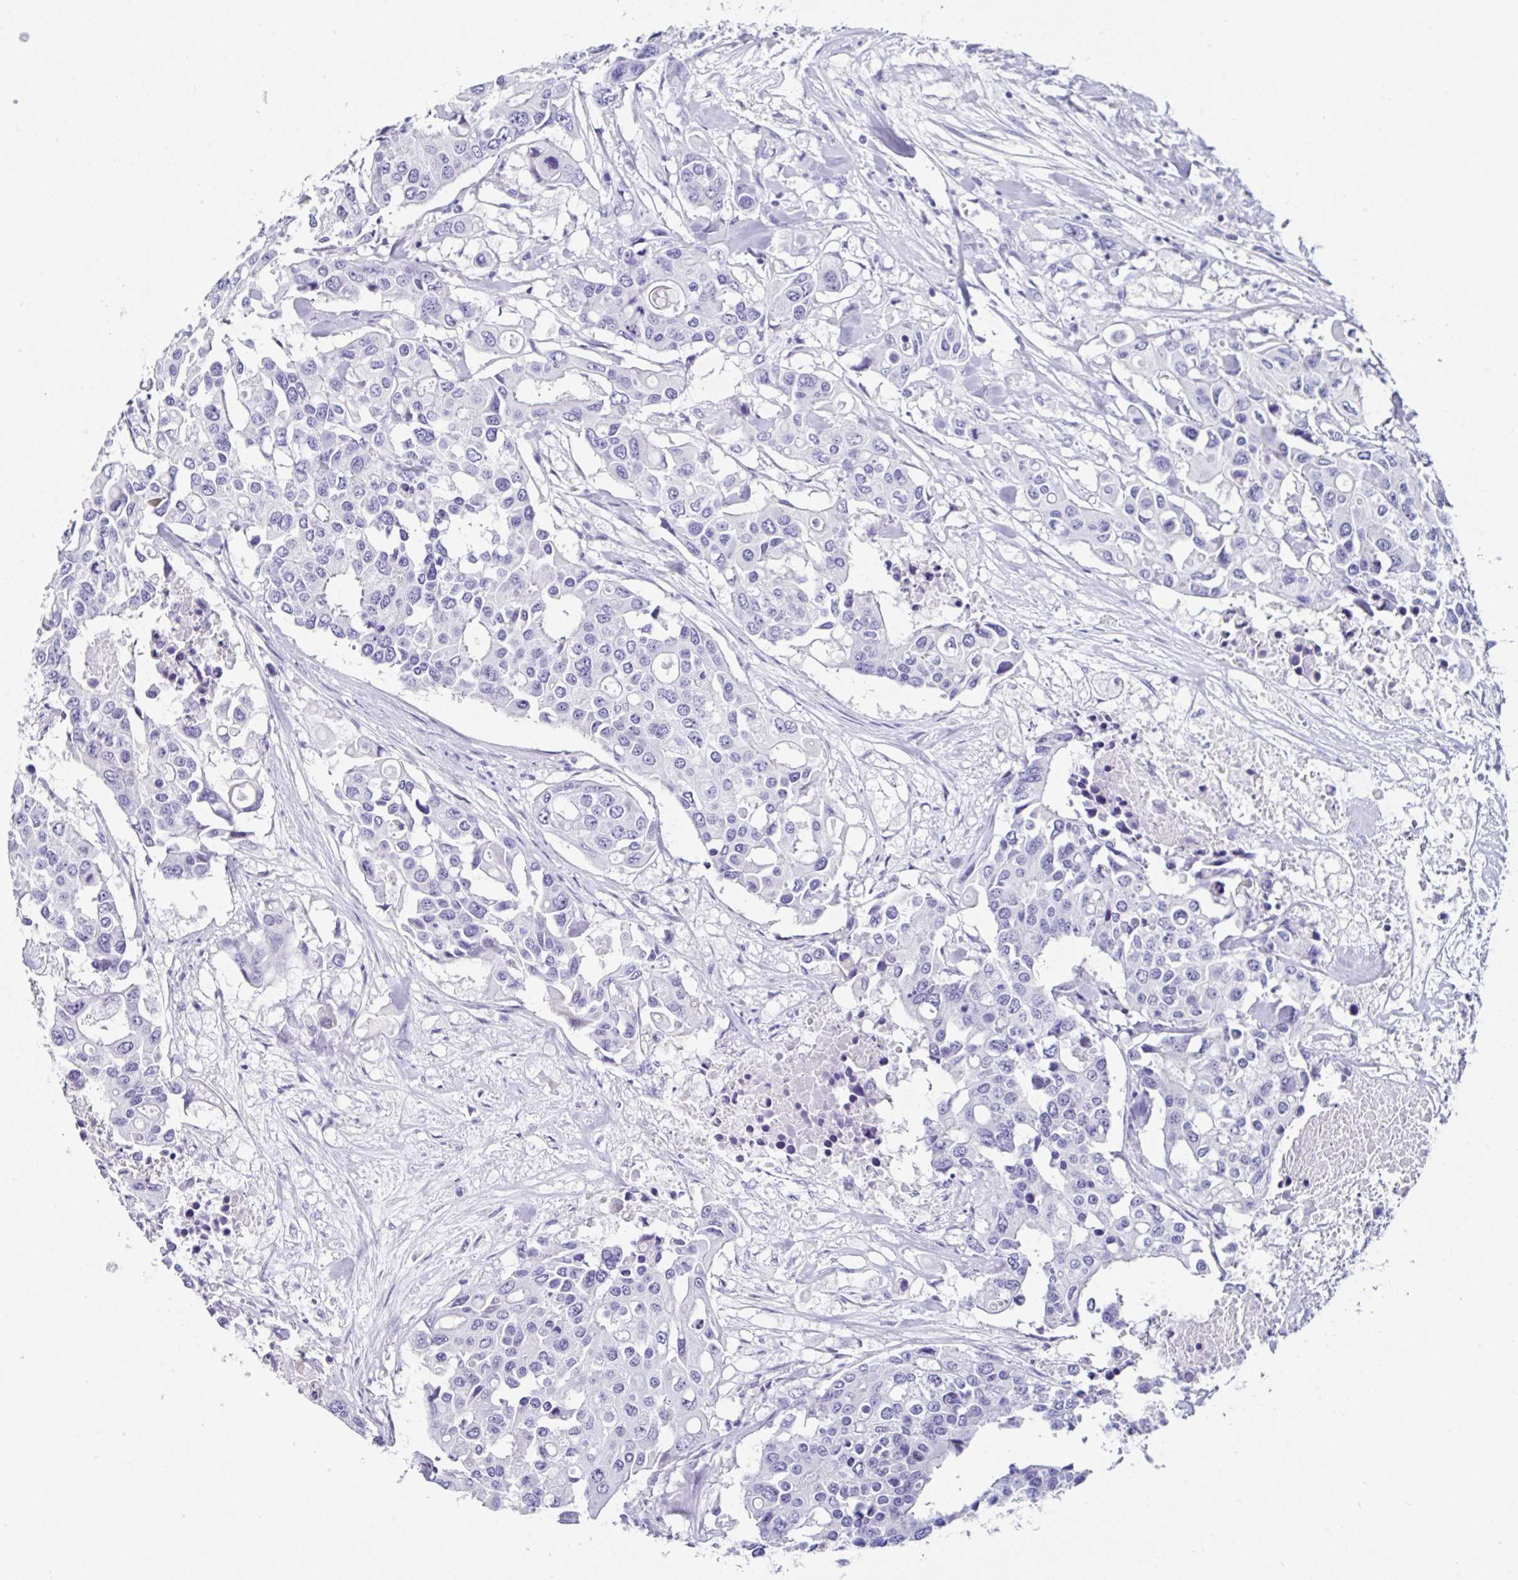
{"staining": {"intensity": "negative", "quantity": "none", "location": "none"}, "tissue": "colorectal cancer", "cell_type": "Tumor cells", "image_type": "cancer", "snomed": [{"axis": "morphology", "description": "Adenocarcinoma, NOS"}, {"axis": "topography", "description": "Colon"}], "caption": "IHC of human adenocarcinoma (colorectal) displays no staining in tumor cells.", "gene": "UGT3A1", "patient": {"sex": "male", "age": 77}}